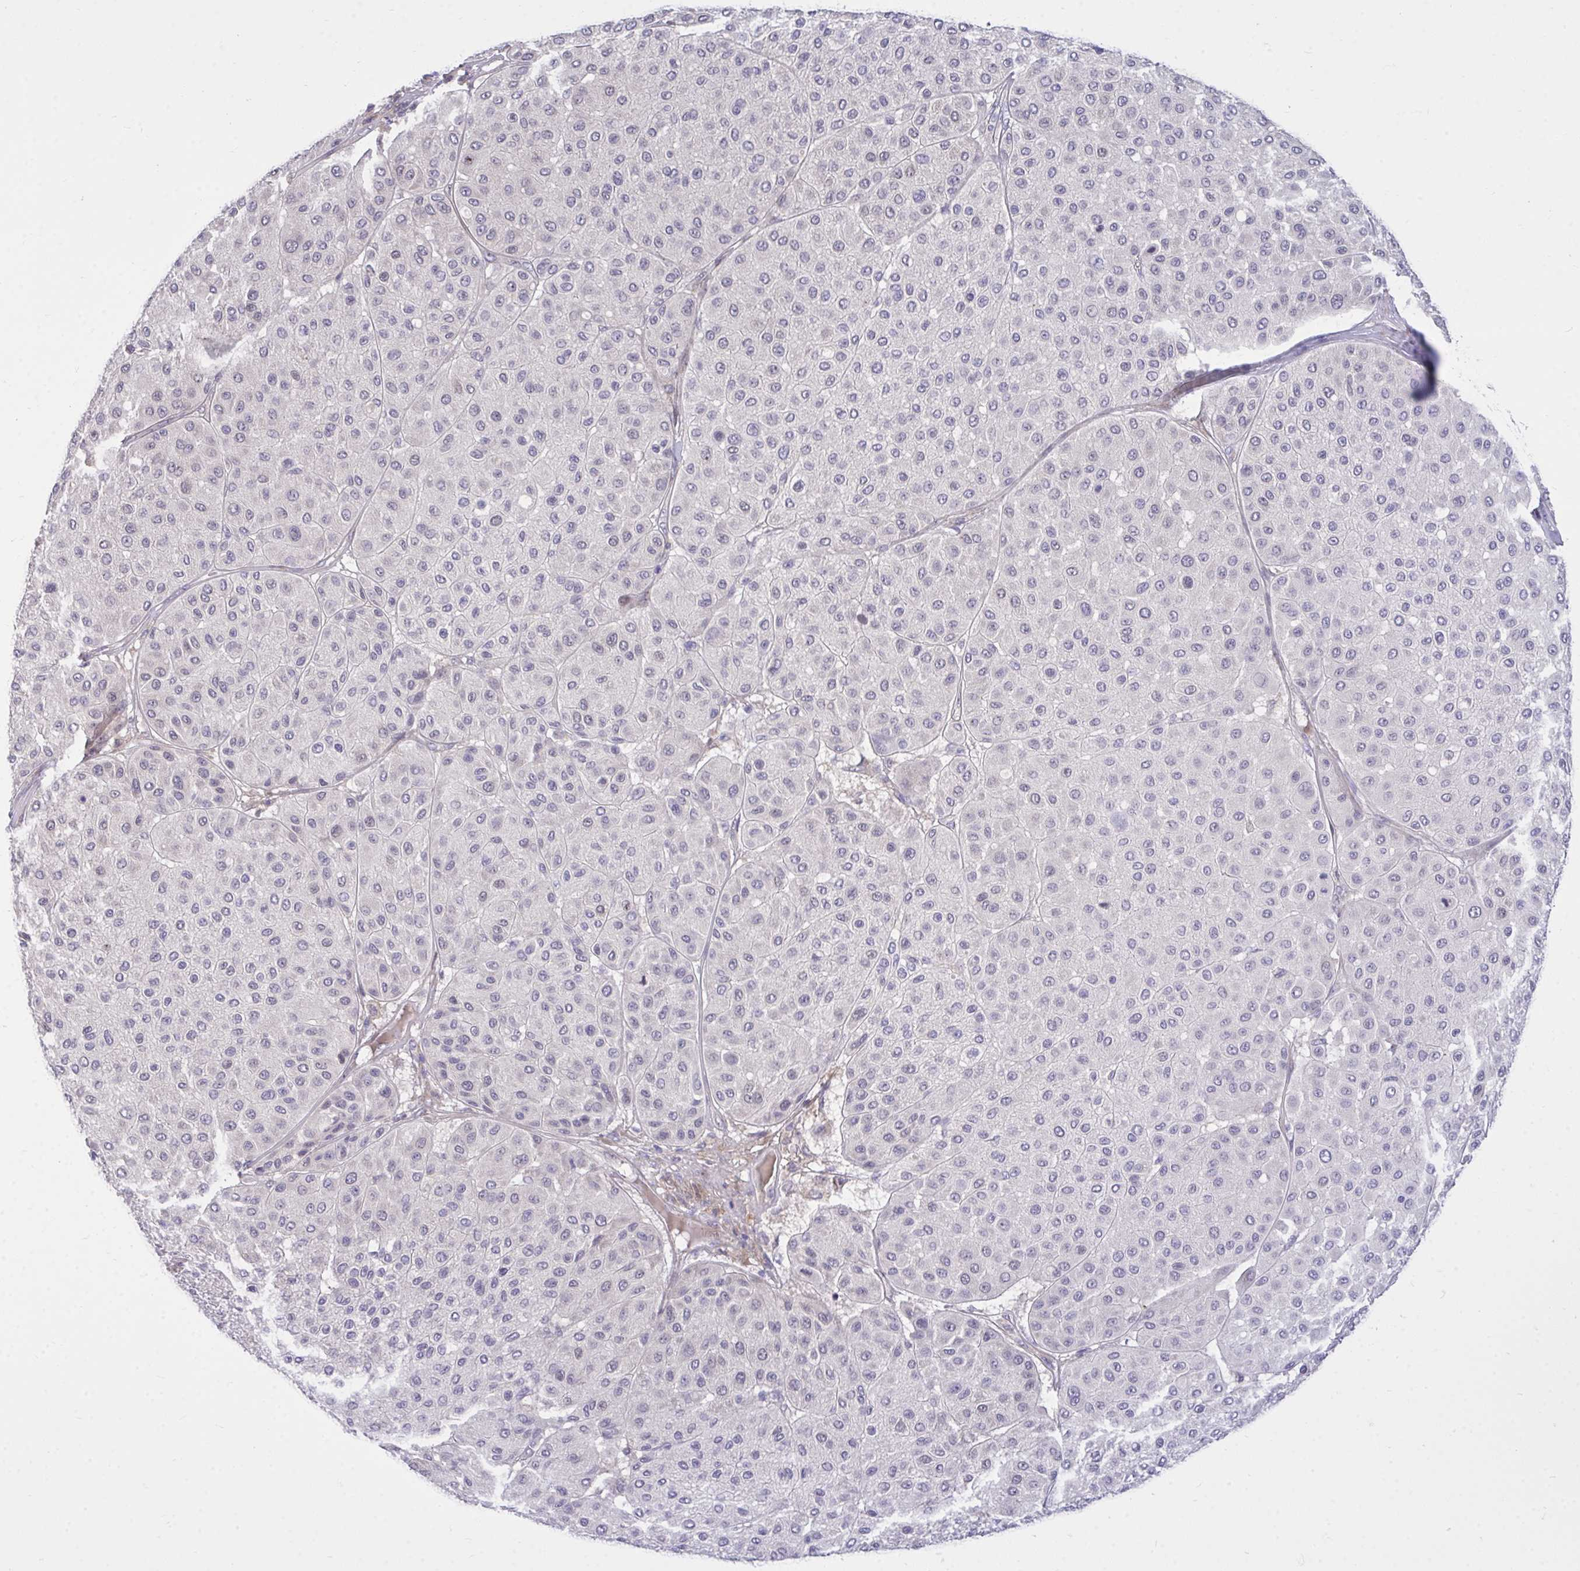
{"staining": {"intensity": "negative", "quantity": "none", "location": "none"}, "tissue": "melanoma", "cell_type": "Tumor cells", "image_type": "cancer", "snomed": [{"axis": "morphology", "description": "Malignant melanoma, Metastatic site"}, {"axis": "topography", "description": "Smooth muscle"}], "caption": "This is a photomicrograph of immunohistochemistry (IHC) staining of melanoma, which shows no expression in tumor cells.", "gene": "HMBOX1", "patient": {"sex": "male", "age": 41}}